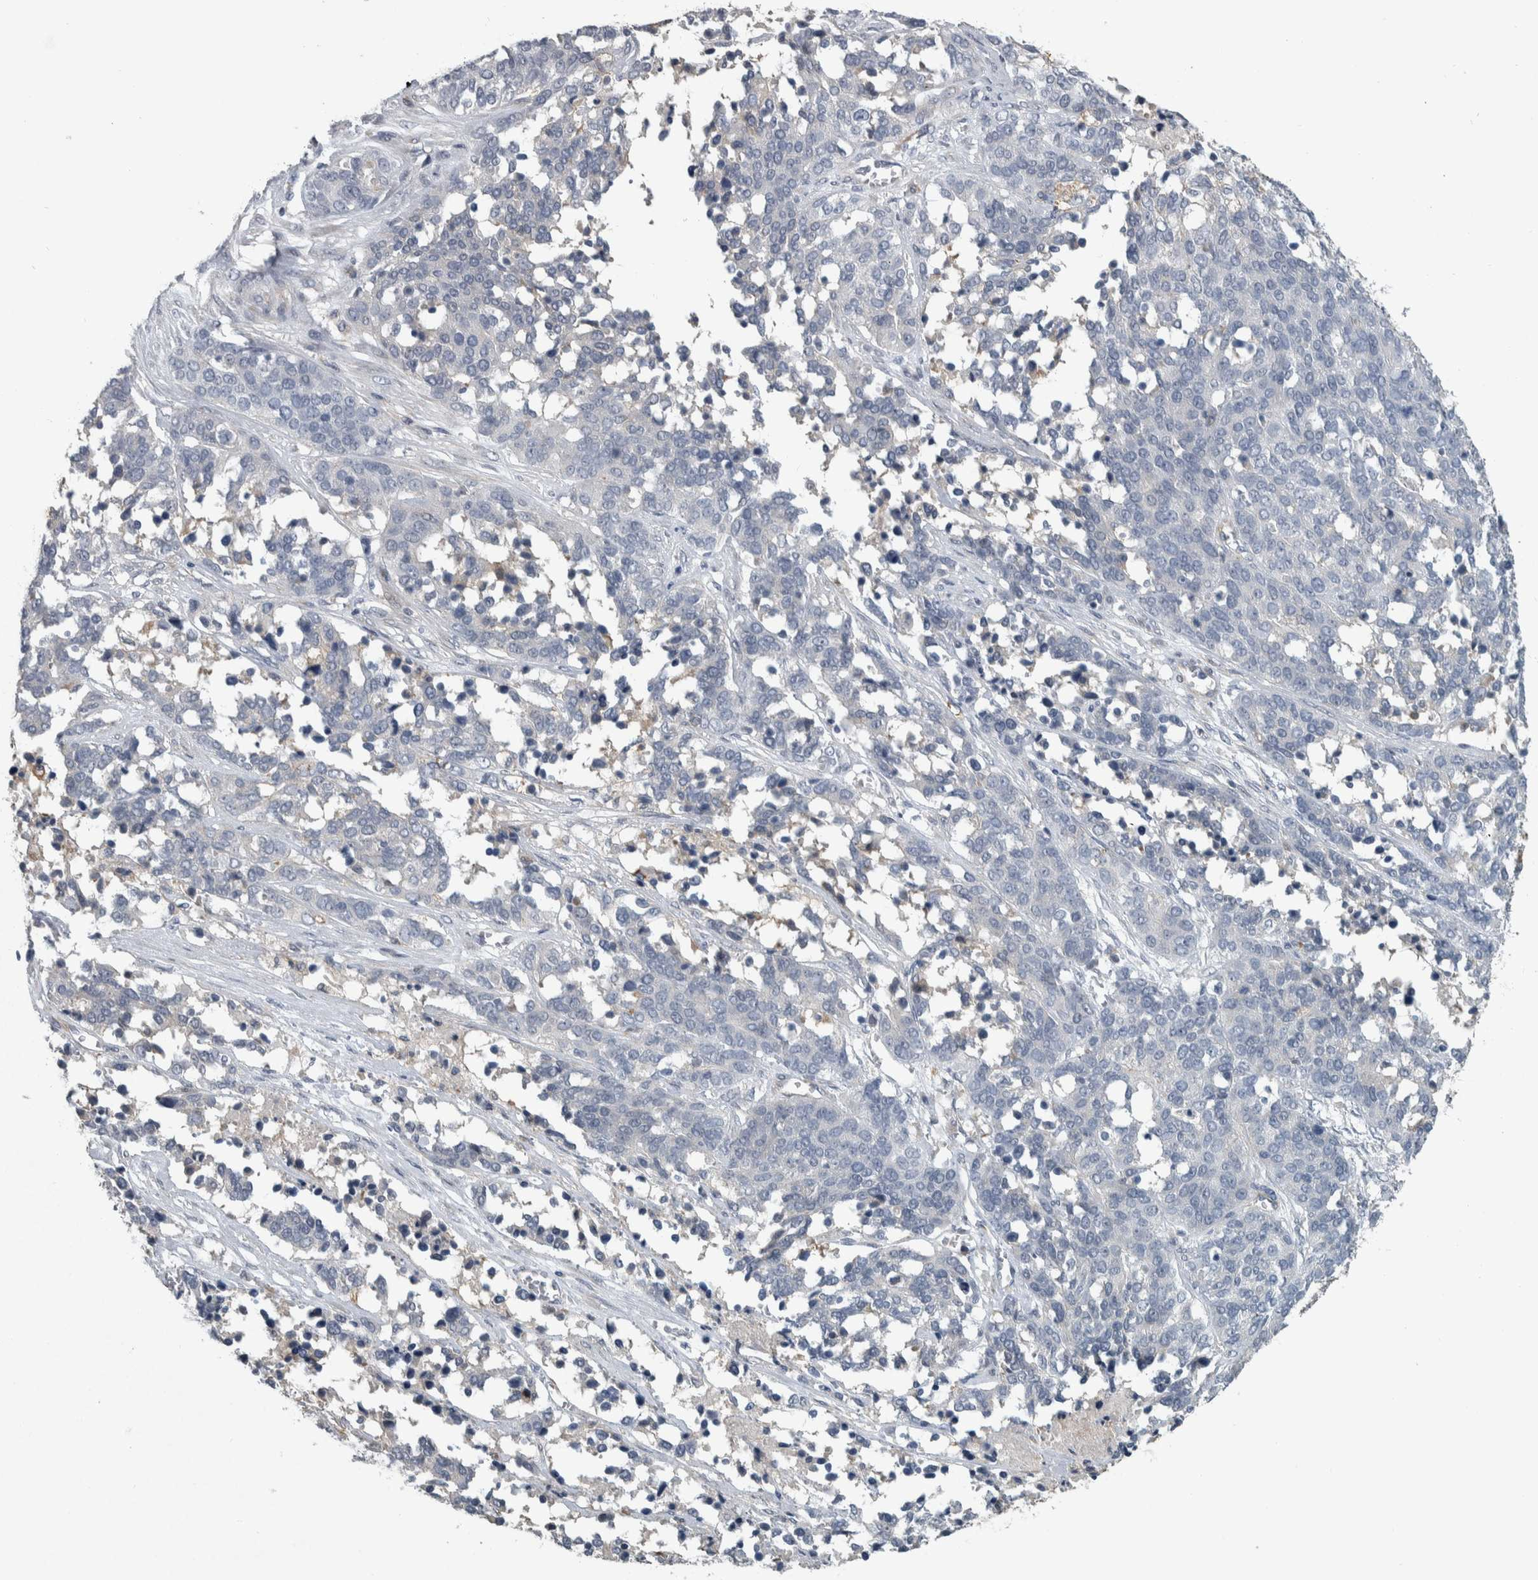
{"staining": {"intensity": "negative", "quantity": "none", "location": "none"}, "tissue": "ovarian cancer", "cell_type": "Tumor cells", "image_type": "cancer", "snomed": [{"axis": "morphology", "description": "Cystadenocarcinoma, serous, NOS"}, {"axis": "topography", "description": "Ovary"}], "caption": "Immunohistochemistry photomicrograph of neoplastic tissue: human ovarian cancer (serous cystadenocarcinoma) stained with DAB shows no significant protein expression in tumor cells.", "gene": "NT5C2", "patient": {"sex": "female", "age": 44}}